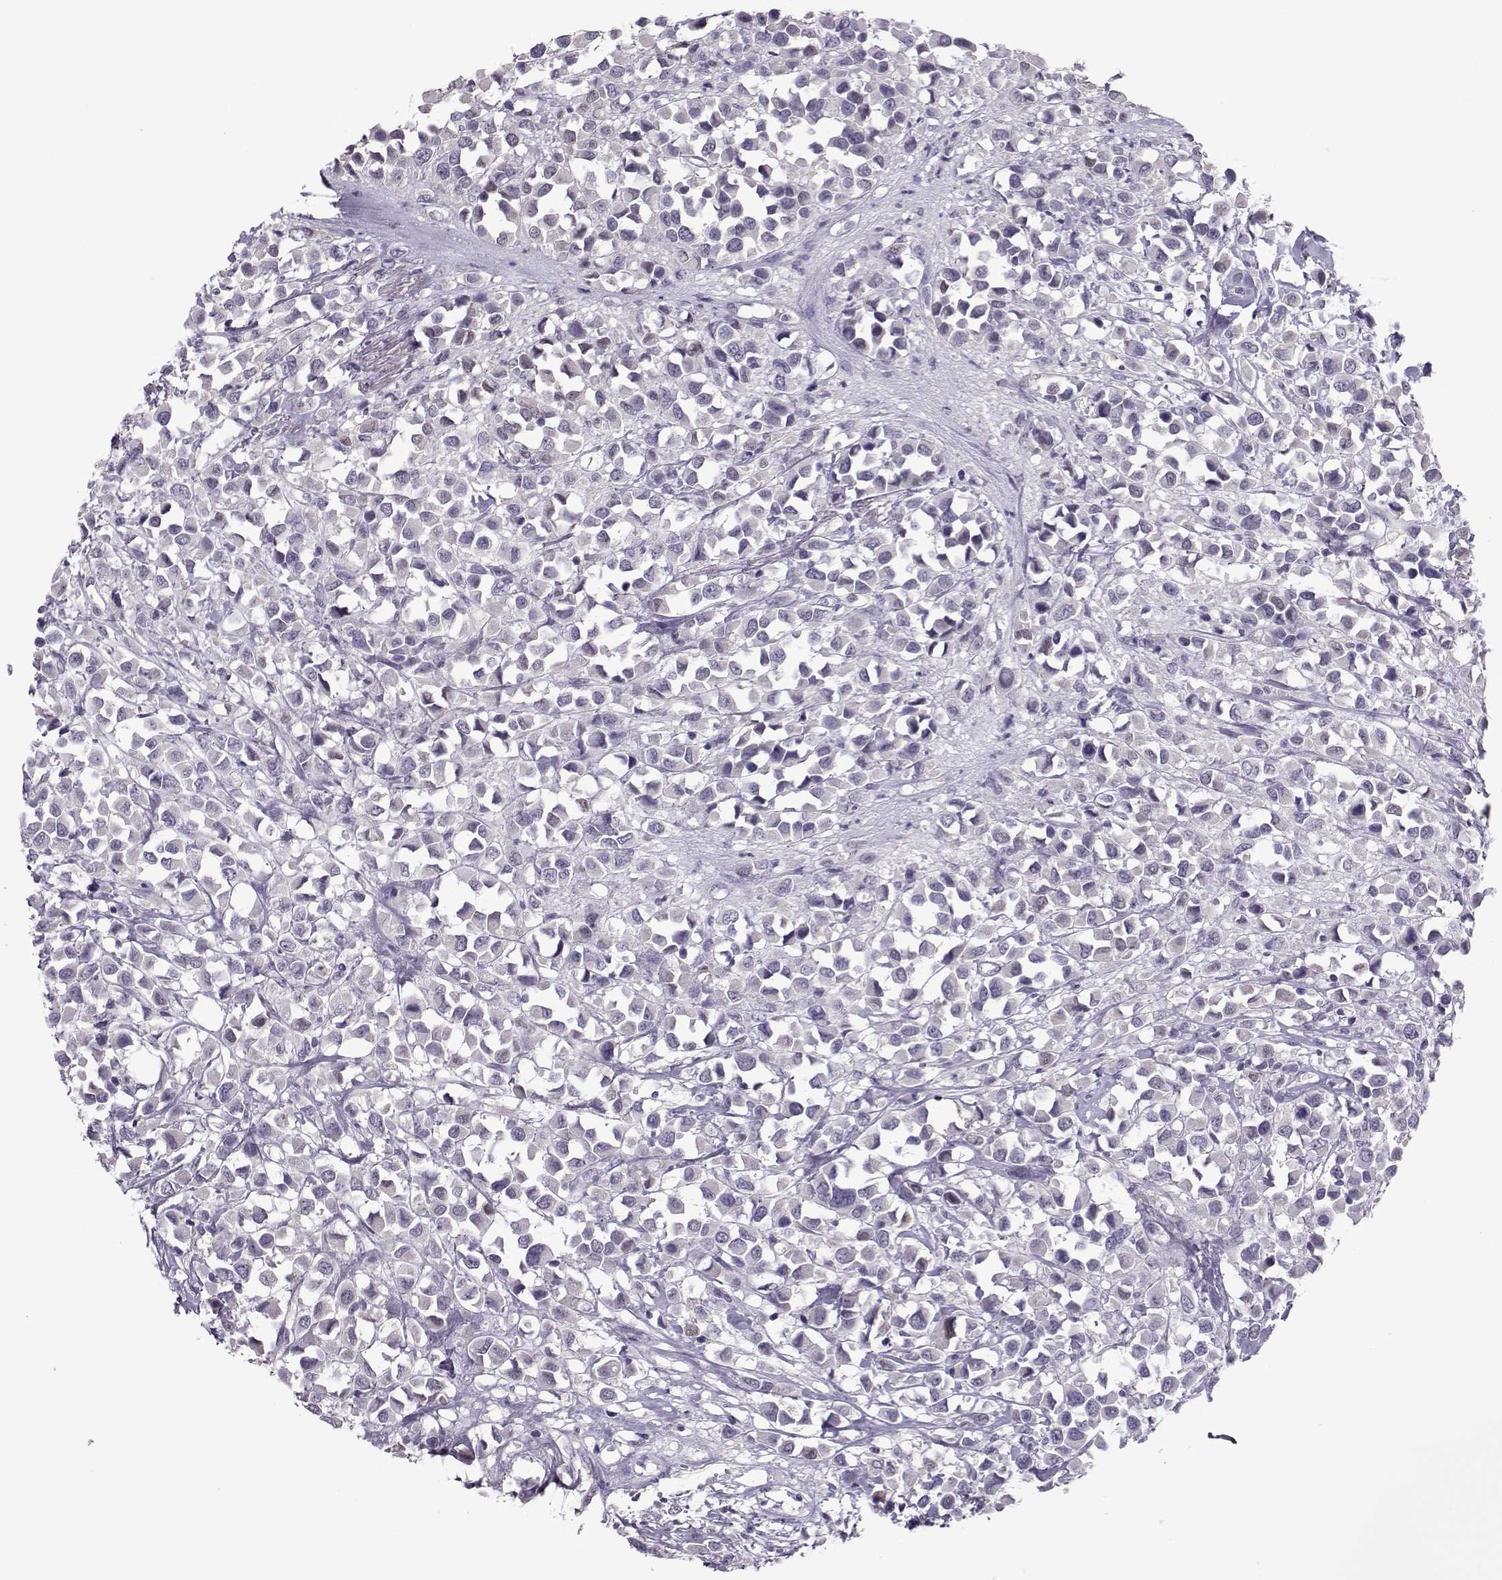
{"staining": {"intensity": "negative", "quantity": "none", "location": "none"}, "tissue": "breast cancer", "cell_type": "Tumor cells", "image_type": "cancer", "snomed": [{"axis": "morphology", "description": "Duct carcinoma"}, {"axis": "topography", "description": "Breast"}], "caption": "DAB (3,3'-diaminobenzidine) immunohistochemical staining of human breast intraductal carcinoma displays no significant expression in tumor cells.", "gene": "ASRGL1", "patient": {"sex": "female", "age": 61}}